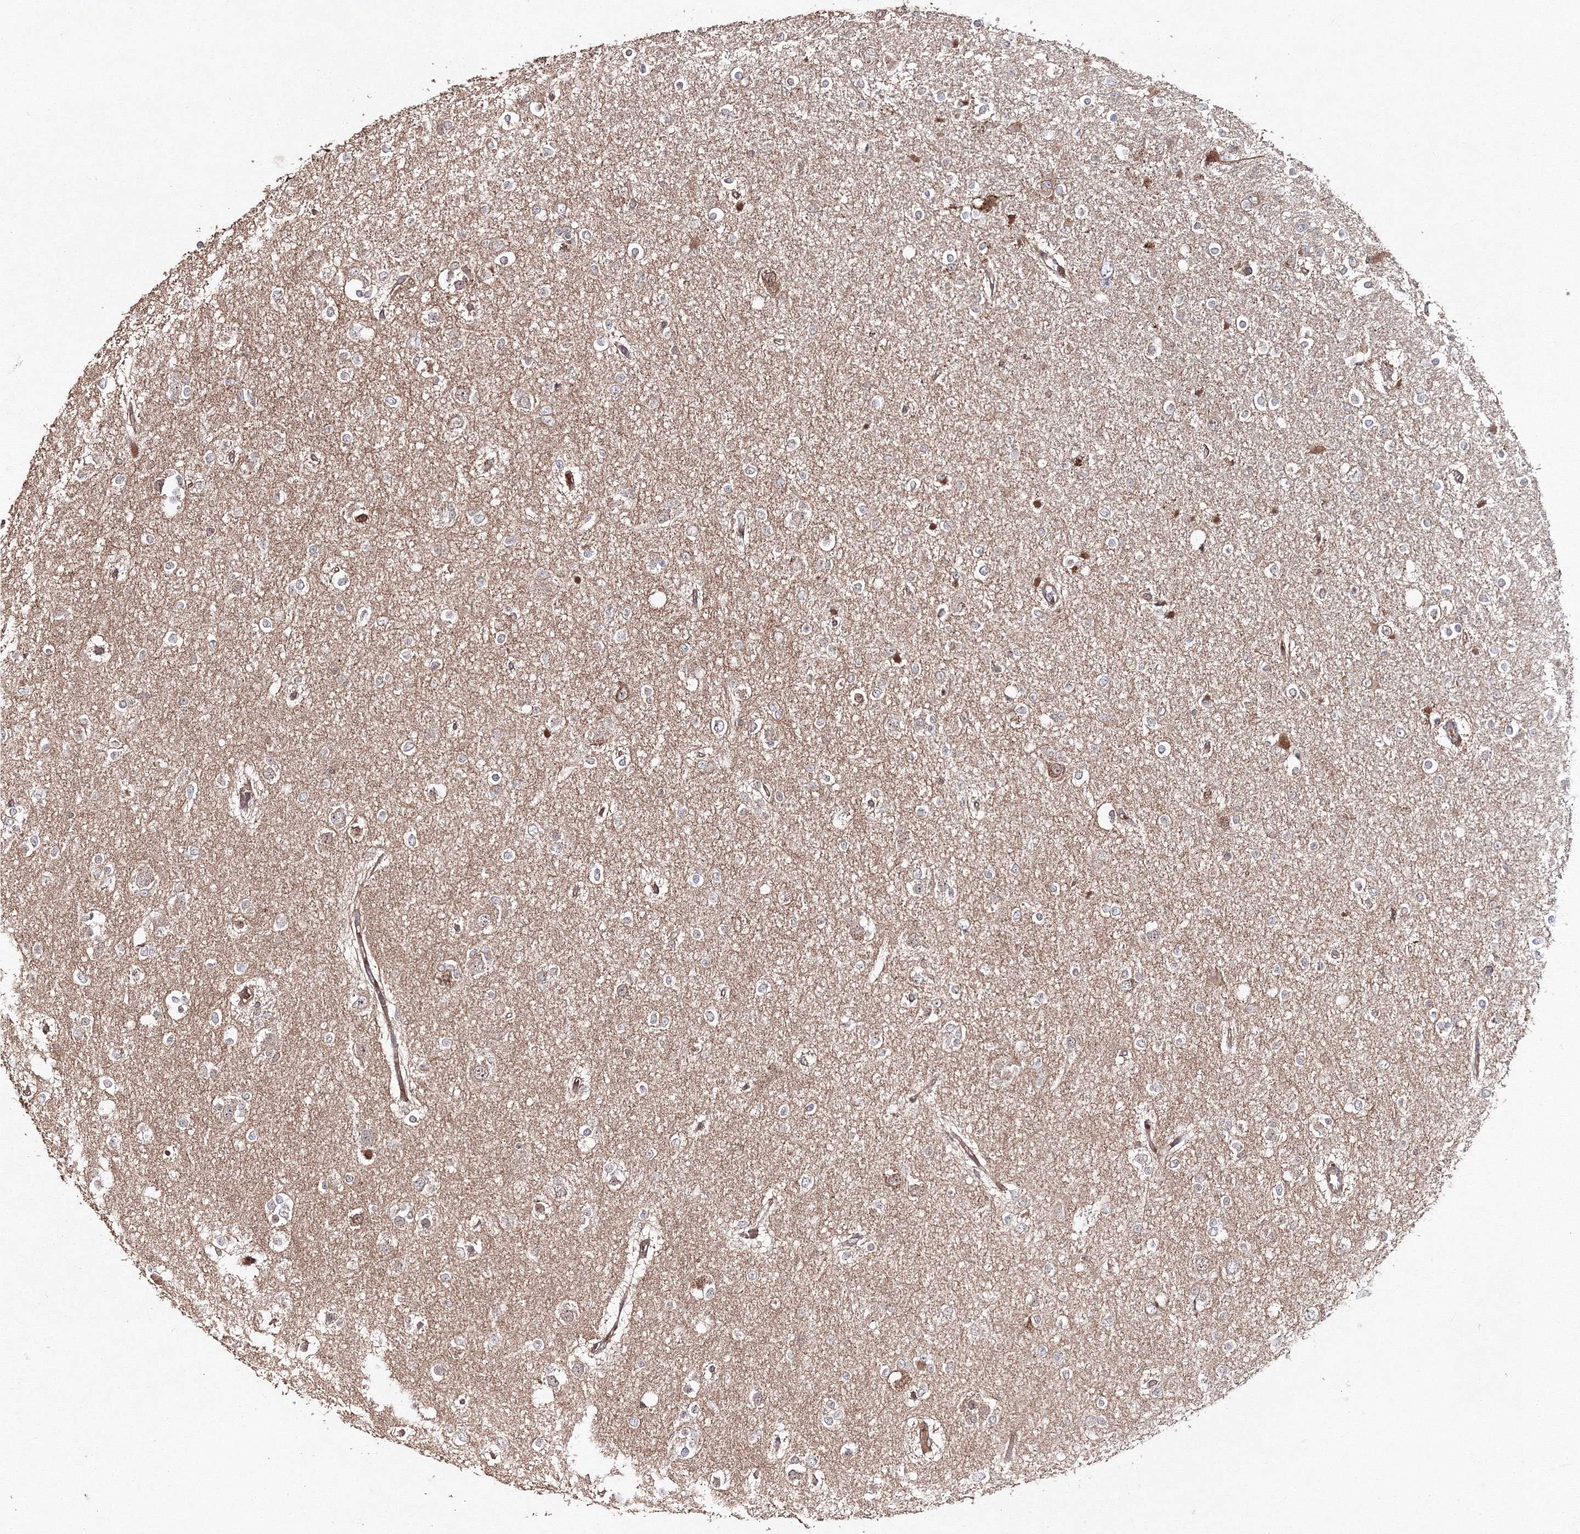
{"staining": {"intensity": "moderate", "quantity": "<25%", "location": "cytoplasmic/membranous"}, "tissue": "glioma", "cell_type": "Tumor cells", "image_type": "cancer", "snomed": [{"axis": "morphology", "description": "Glioma, malignant, Low grade"}, {"axis": "topography", "description": "Brain"}], "caption": "Low-grade glioma (malignant) stained with a brown dye displays moderate cytoplasmic/membranous positive positivity in approximately <25% of tumor cells.", "gene": "DDO", "patient": {"sex": "female", "age": 22}}